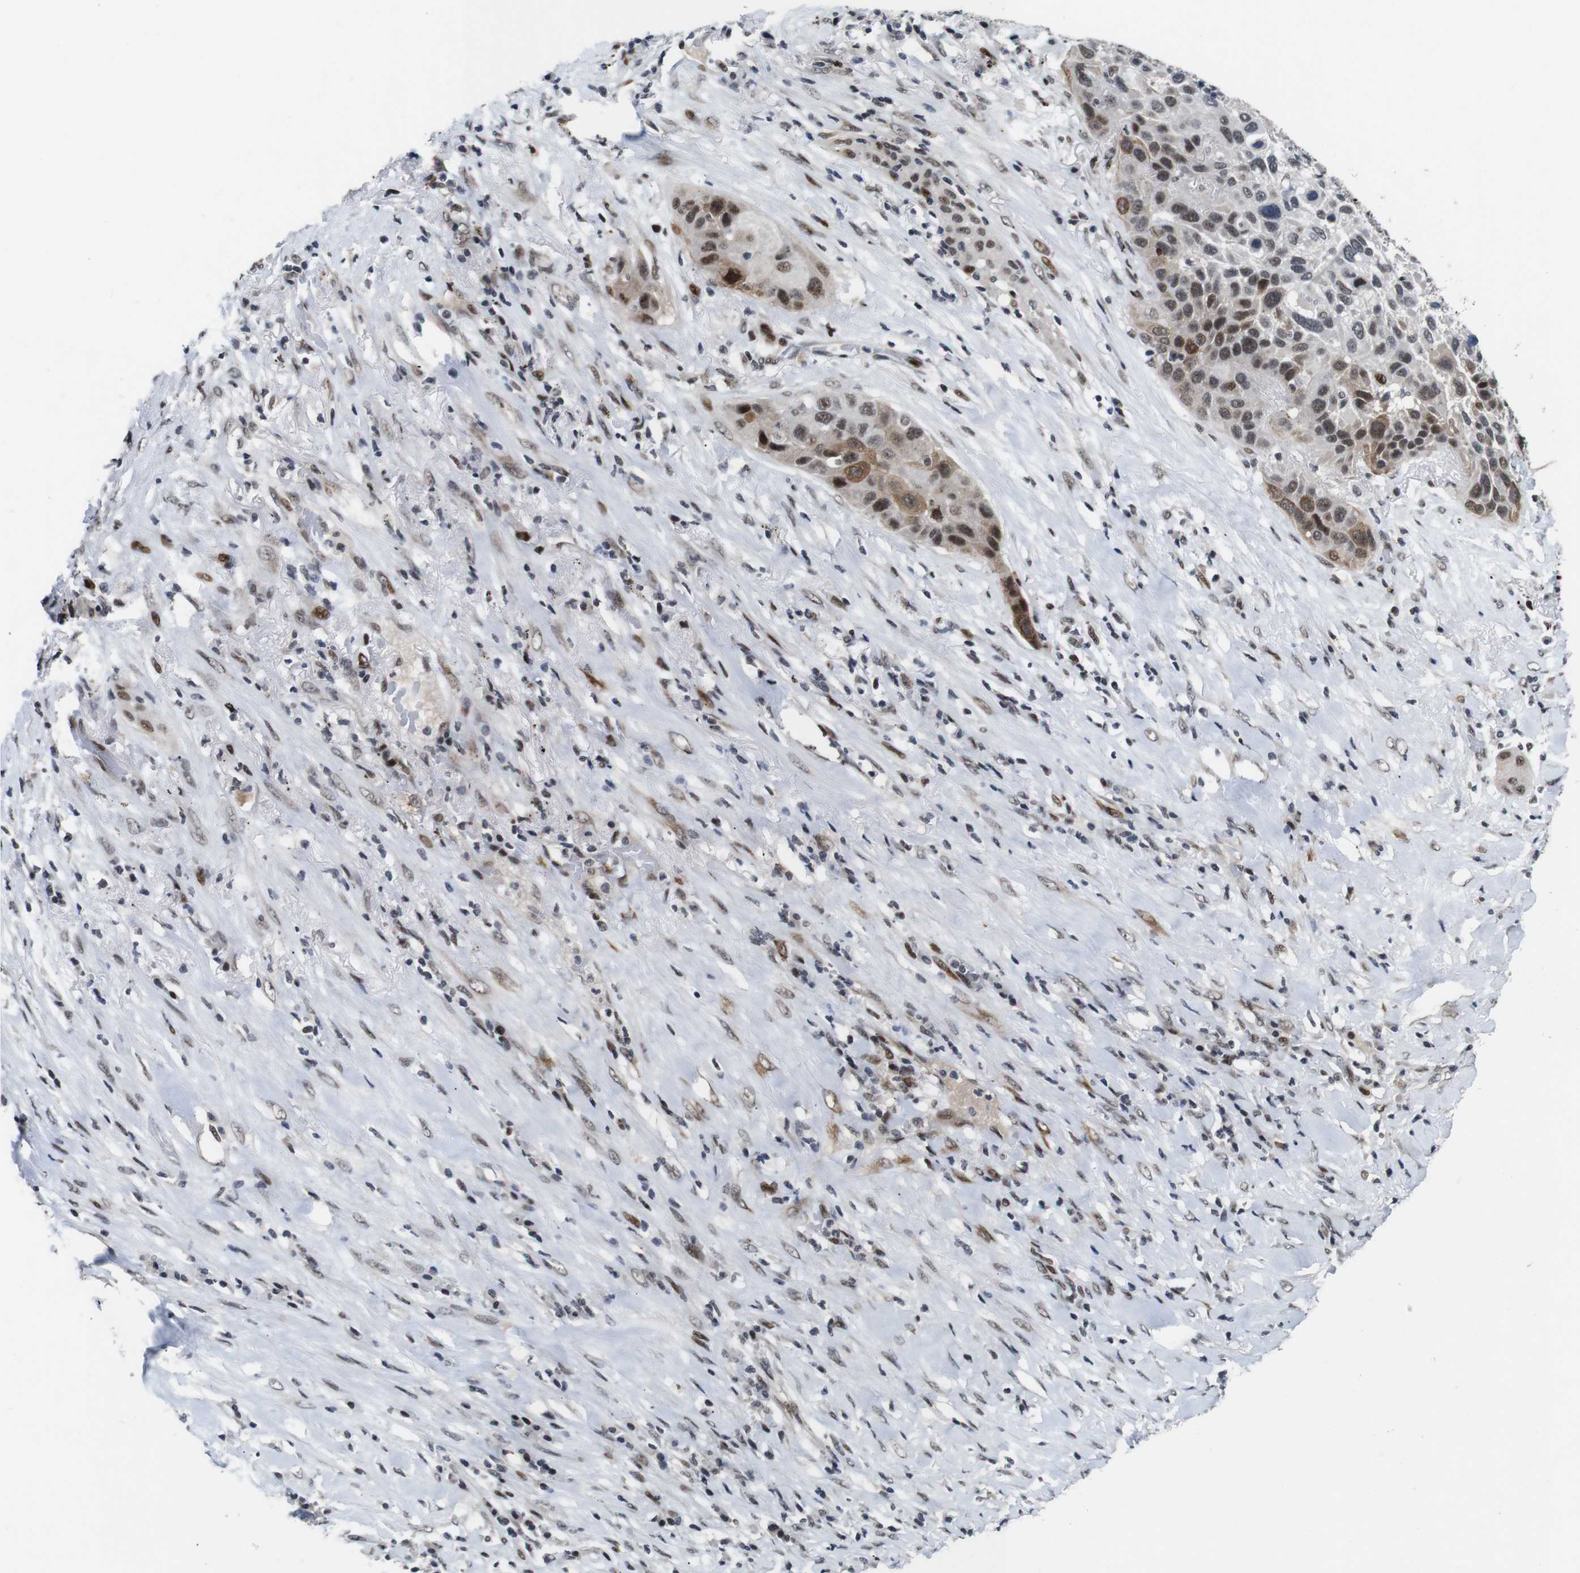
{"staining": {"intensity": "moderate", "quantity": ">75%", "location": "cytoplasmic/membranous,nuclear"}, "tissue": "lung cancer", "cell_type": "Tumor cells", "image_type": "cancer", "snomed": [{"axis": "morphology", "description": "Squamous cell carcinoma, NOS"}, {"axis": "topography", "description": "Lung"}], "caption": "Immunohistochemical staining of human lung cancer displays medium levels of moderate cytoplasmic/membranous and nuclear protein expression in about >75% of tumor cells.", "gene": "EIF4G1", "patient": {"sex": "male", "age": 57}}